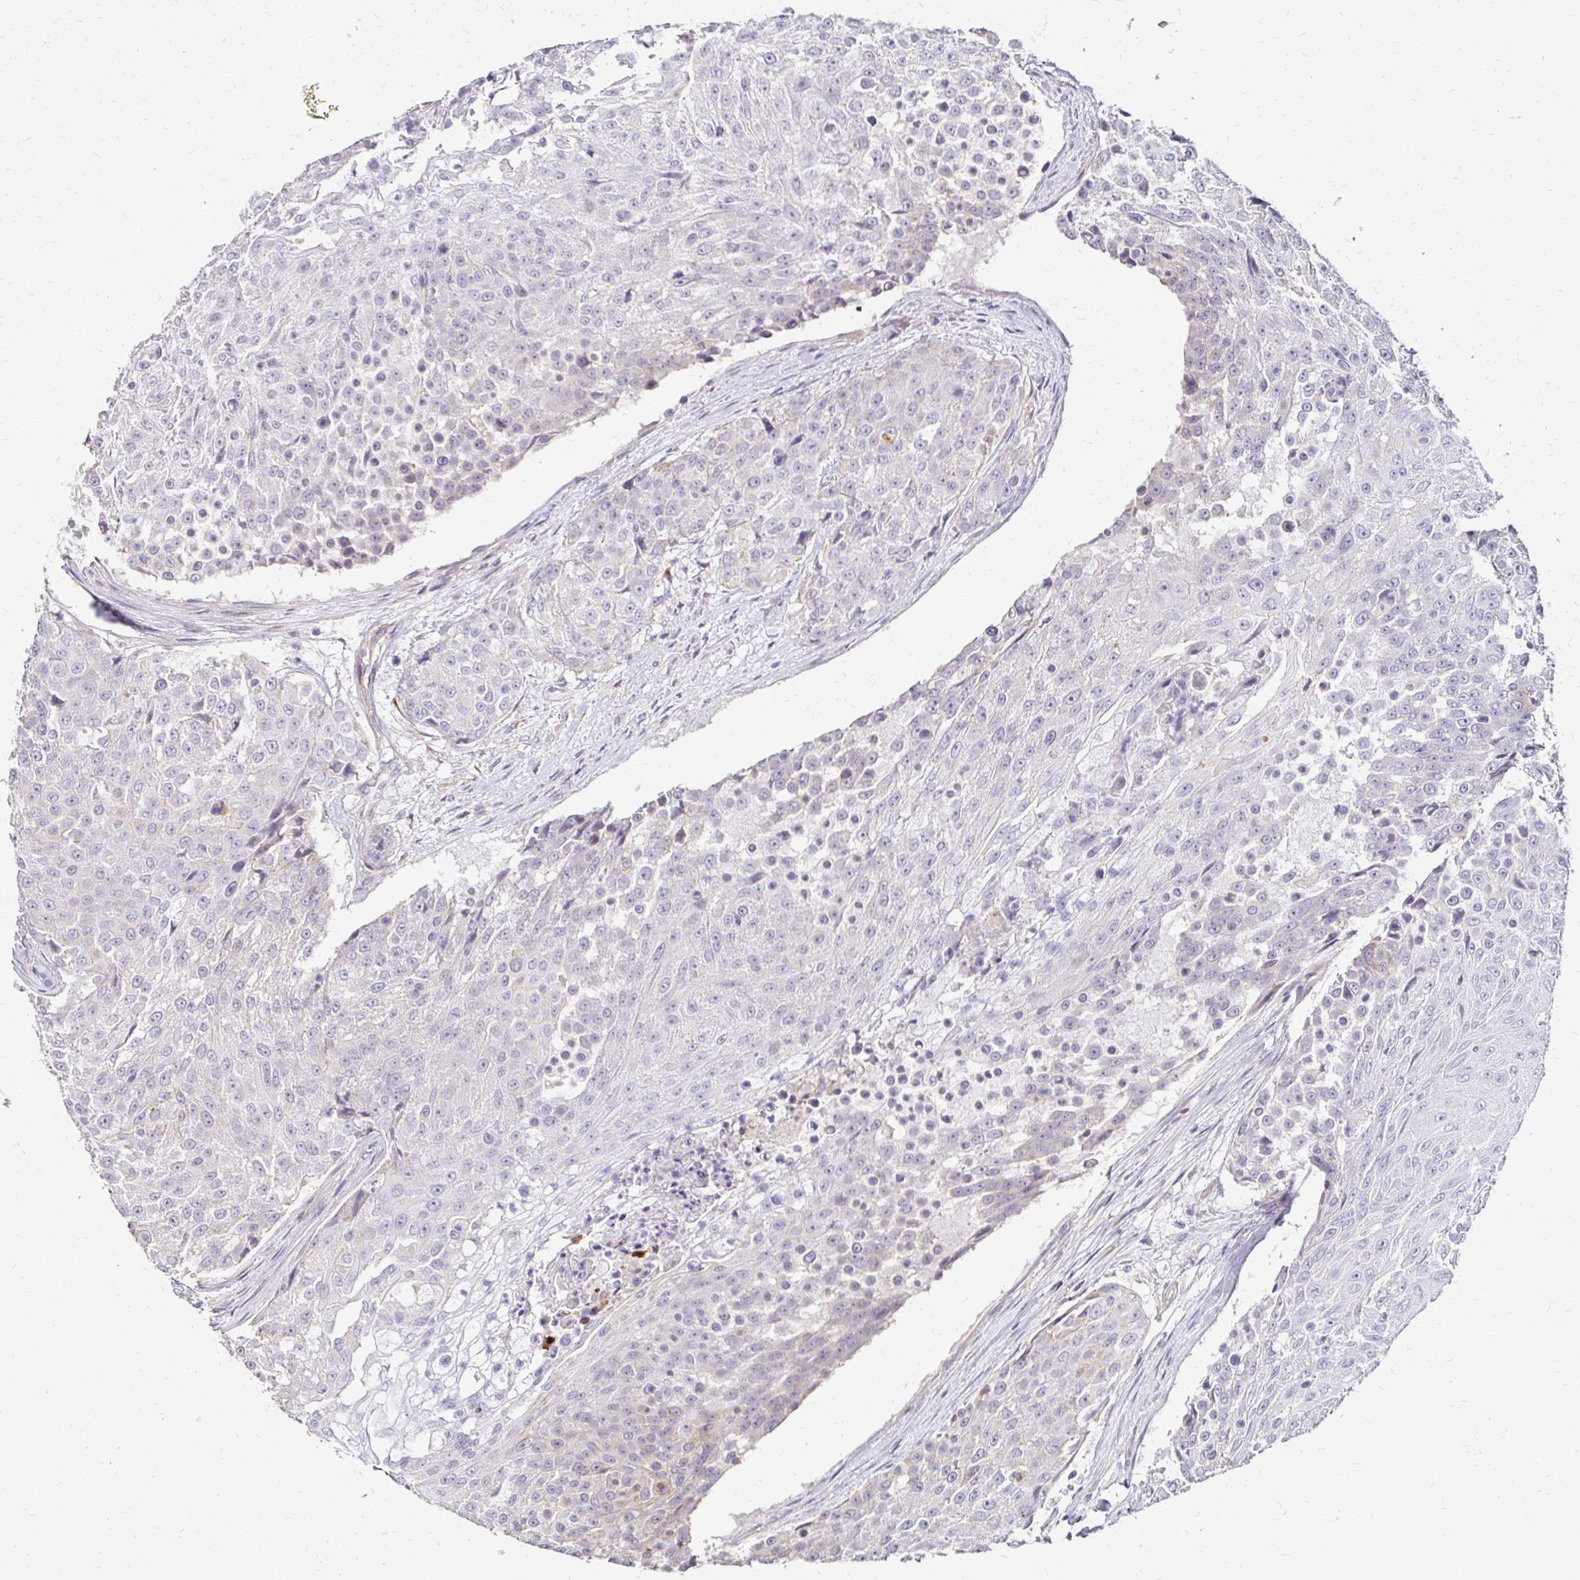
{"staining": {"intensity": "negative", "quantity": "none", "location": "none"}, "tissue": "urothelial cancer", "cell_type": "Tumor cells", "image_type": "cancer", "snomed": [{"axis": "morphology", "description": "Urothelial carcinoma, High grade"}, {"axis": "topography", "description": "Urinary bladder"}], "caption": "Urothelial cancer stained for a protein using immunohistochemistry (IHC) exhibits no positivity tumor cells.", "gene": "PRIMA1", "patient": {"sex": "female", "age": 63}}